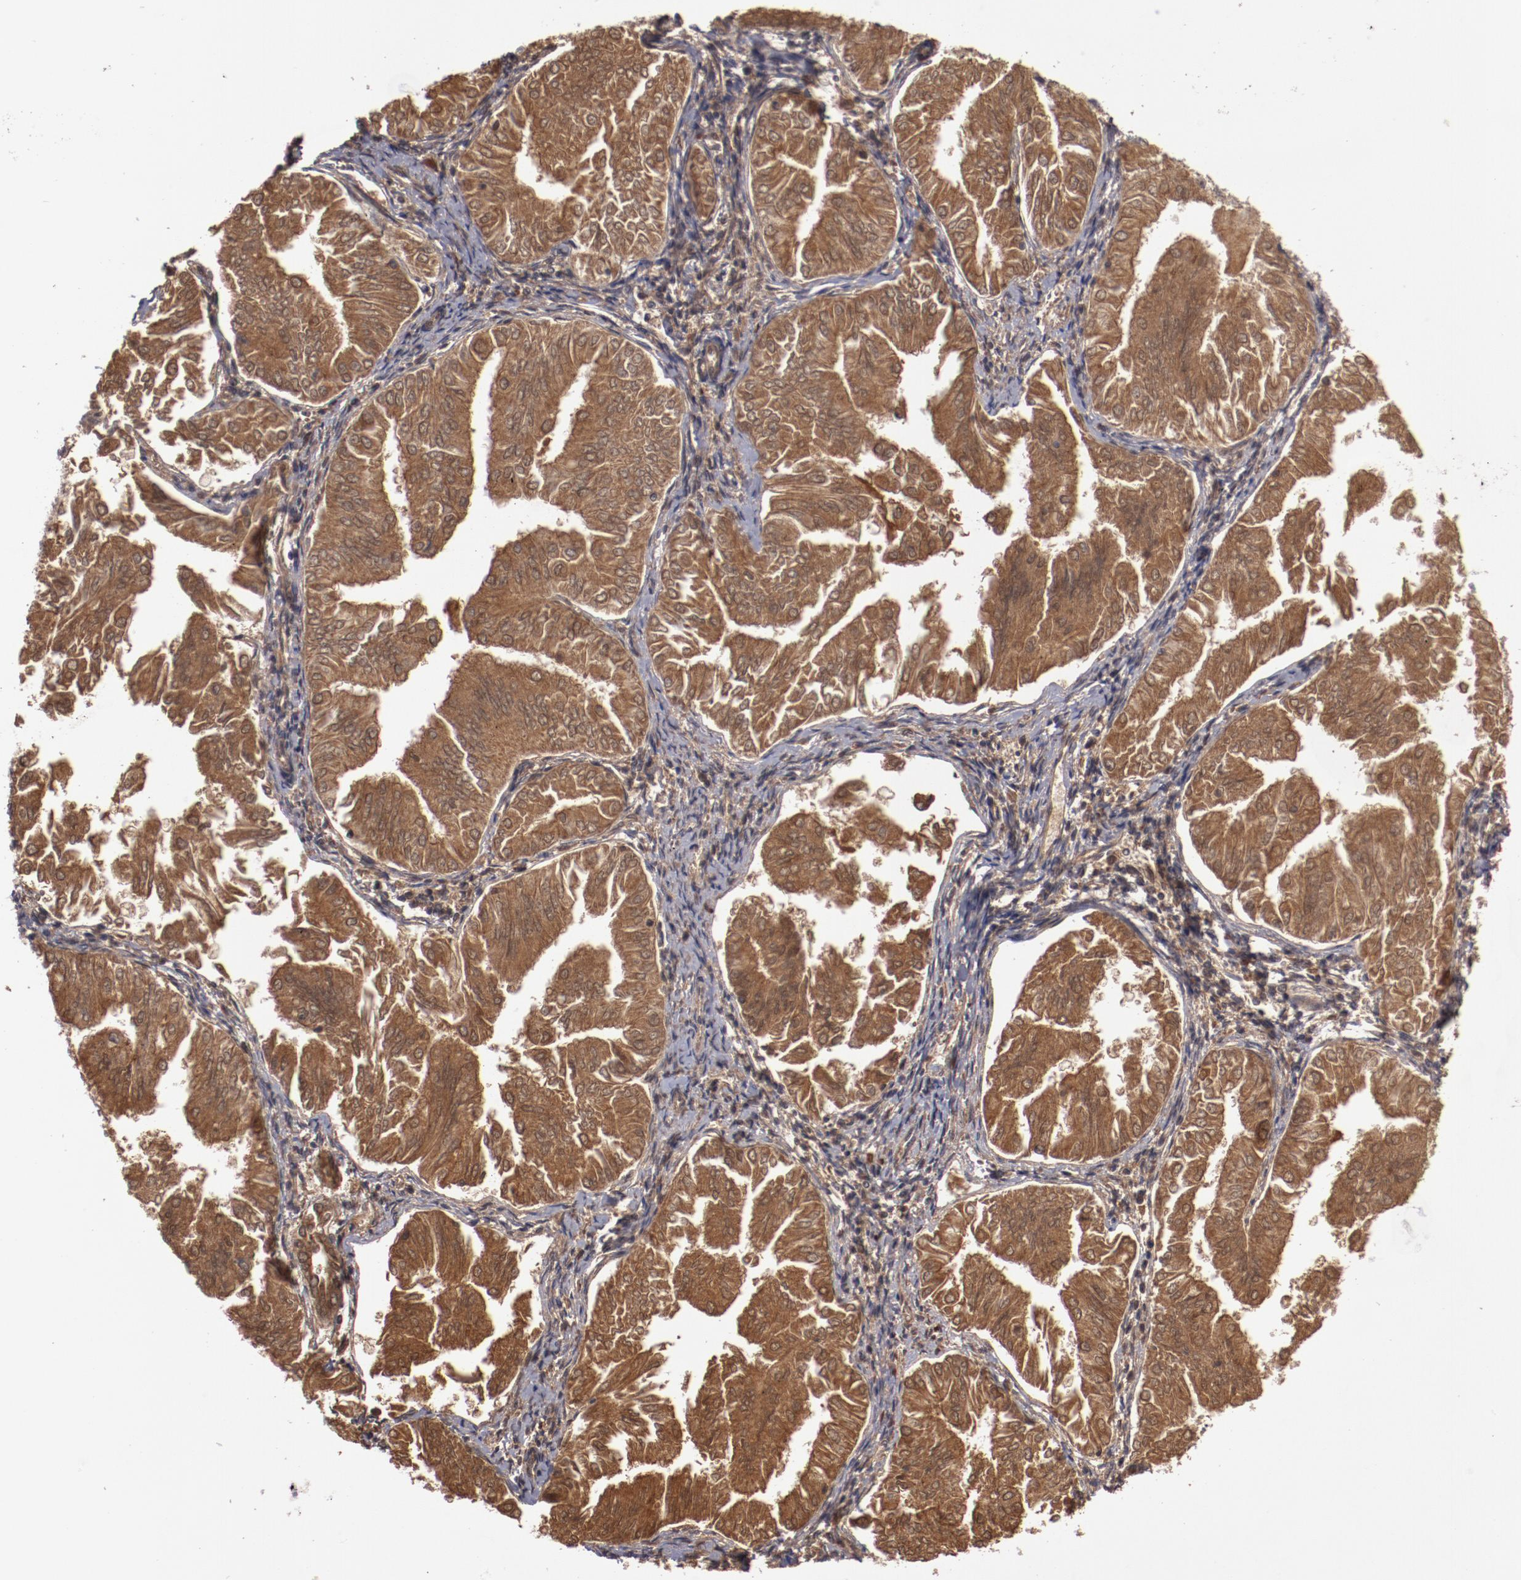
{"staining": {"intensity": "strong", "quantity": ">75%", "location": "cytoplasmic/membranous"}, "tissue": "endometrial cancer", "cell_type": "Tumor cells", "image_type": "cancer", "snomed": [{"axis": "morphology", "description": "Adenocarcinoma, NOS"}, {"axis": "topography", "description": "Endometrium"}], "caption": "The immunohistochemical stain shows strong cytoplasmic/membranous expression in tumor cells of endometrial cancer tissue.", "gene": "SERPINA7", "patient": {"sex": "female", "age": 53}}